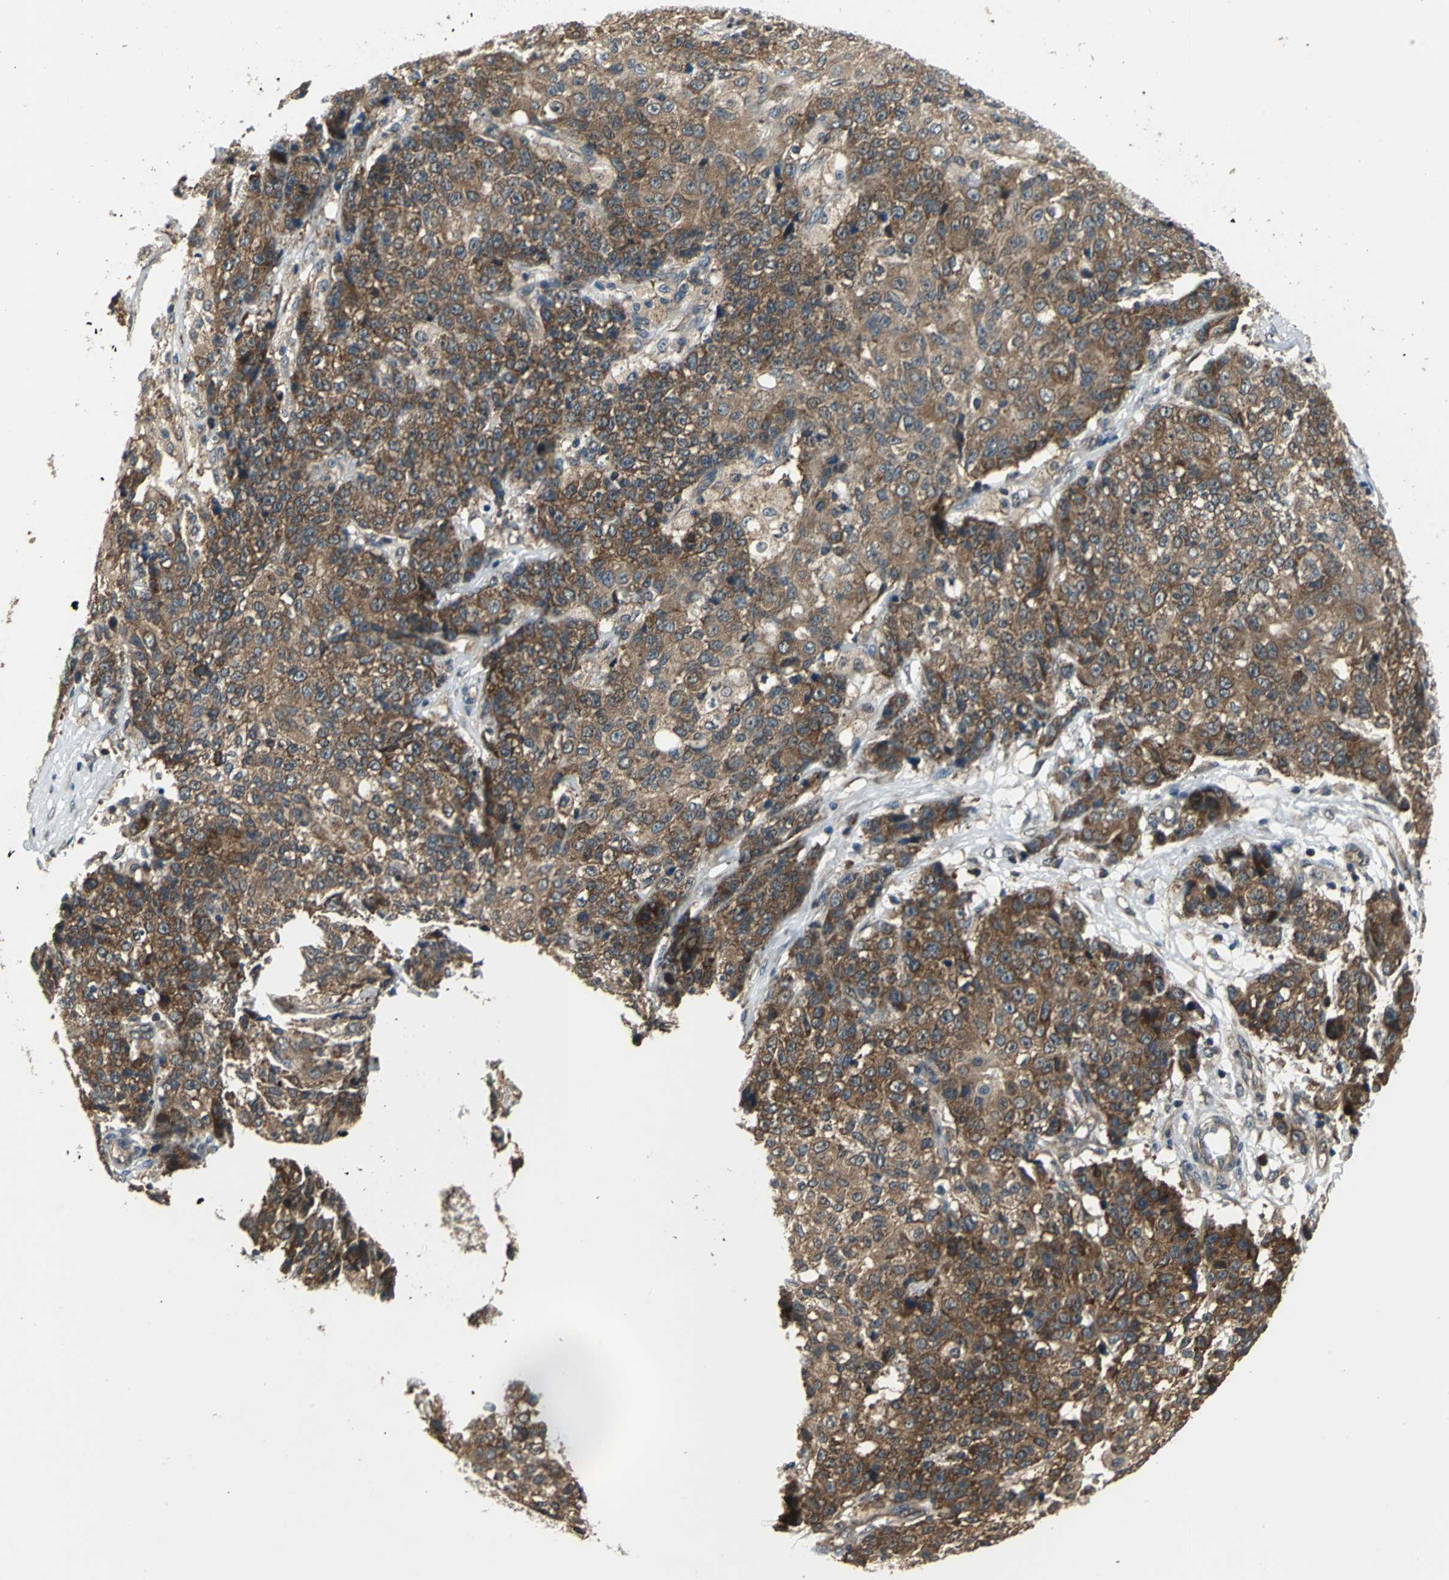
{"staining": {"intensity": "strong", "quantity": ">75%", "location": "cytoplasmic/membranous"}, "tissue": "ovarian cancer", "cell_type": "Tumor cells", "image_type": "cancer", "snomed": [{"axis": "morphology", "description": "Carcinoma, endometroid"}, {"axis": "topography", "description": "Ovary"}], "caption": "Human ovarian cancer stained with a protein marker shows strong staining in tumor cells.", "gene": "EIF2B2", "patient": {"sex": "female", "age": 42}}